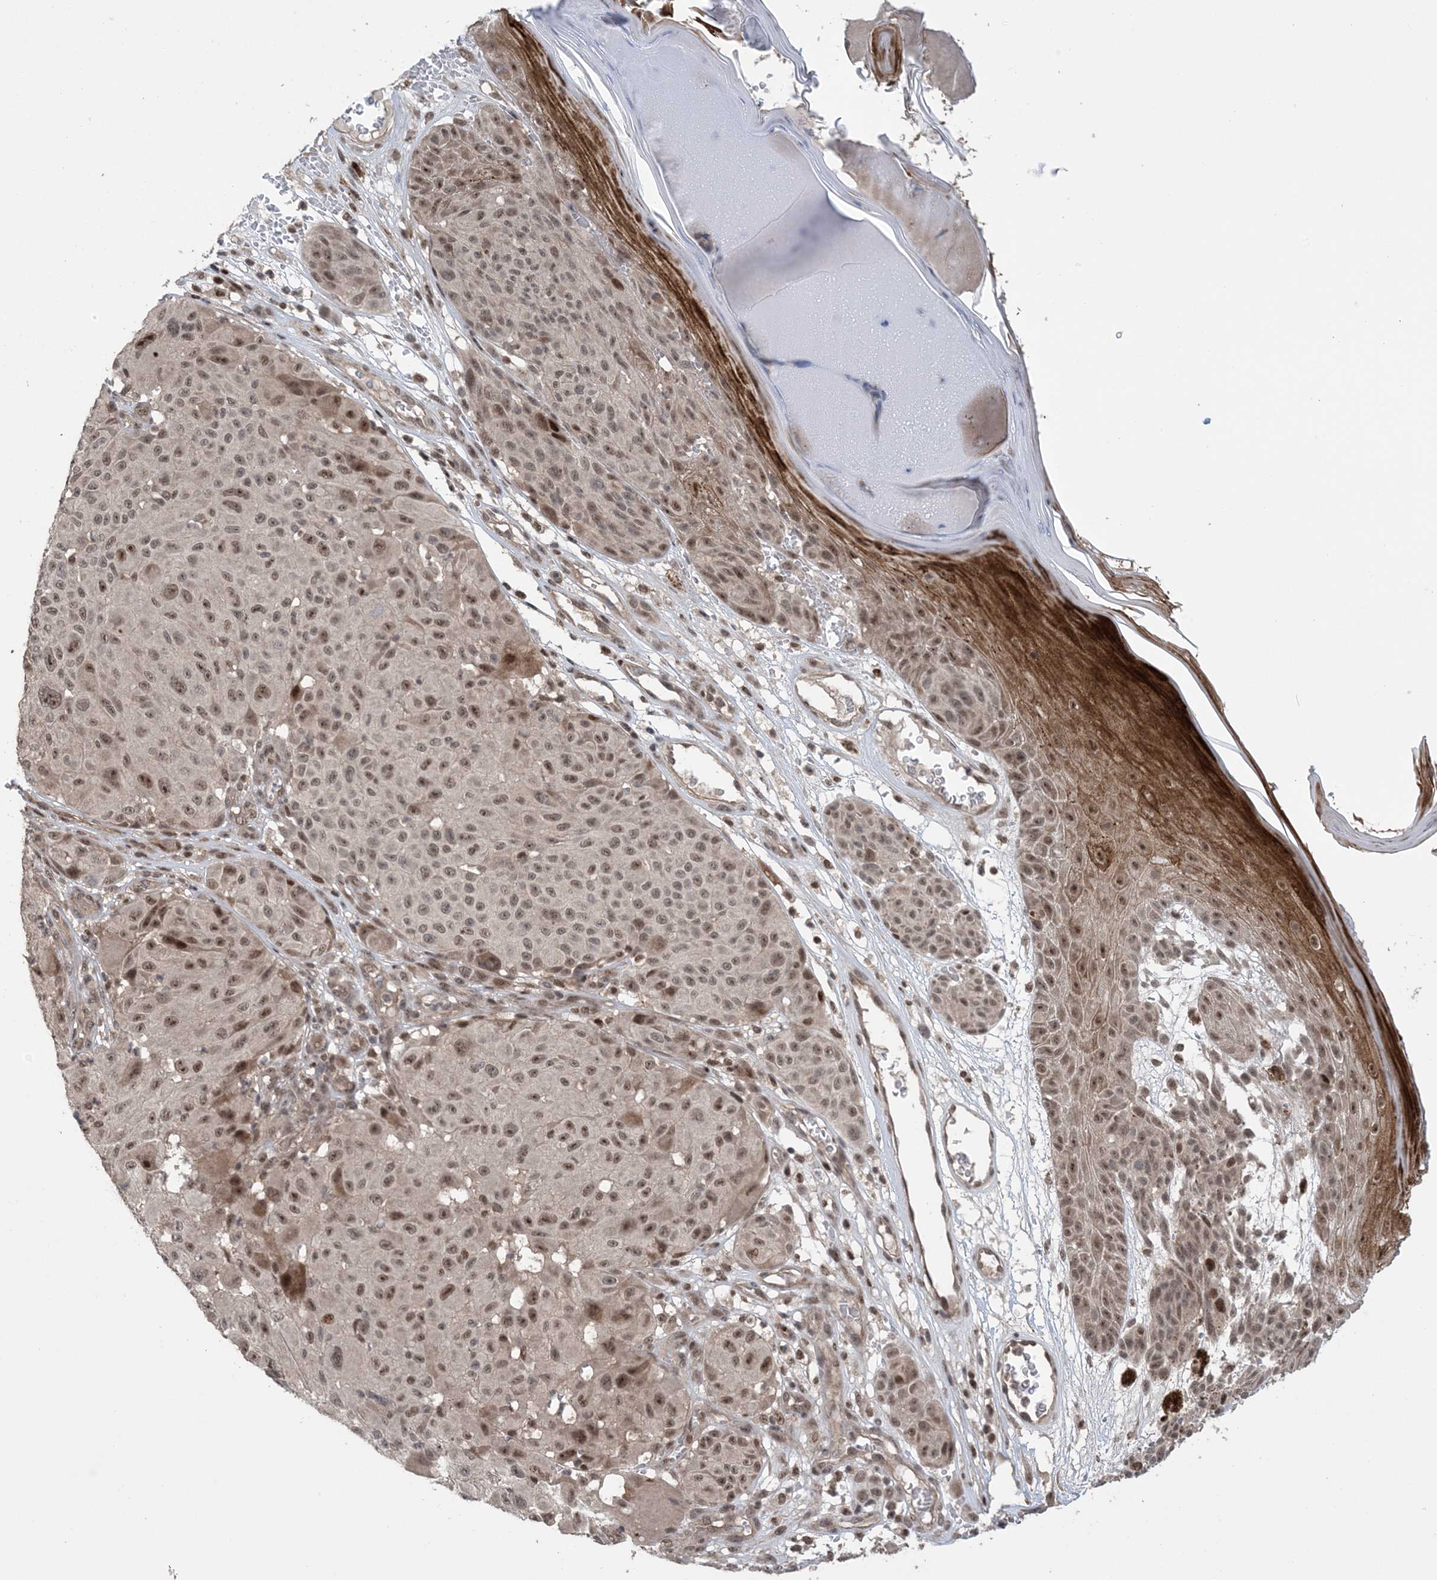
{"staining": {"intensity": "moderate", "quantity": ">75%", "location": "nuclear"}, "tissue": "melanoma", "cell_type": "Tumor cells", "image_type": "cancer", "snomed": [{"axis": "morphology", "description": "Malignant melanoma, NOS"}, {"axis": "topography", "description": "Skin"}], "caption": "Protein staining of melanoma tissue shows moderate nuclear expression in about >75% of tumor cells. The protein is shown in brown color, while the nuclei are stained blue.", "gene": "ZNF710", "patient": {"sex": "male", "age": 83}}